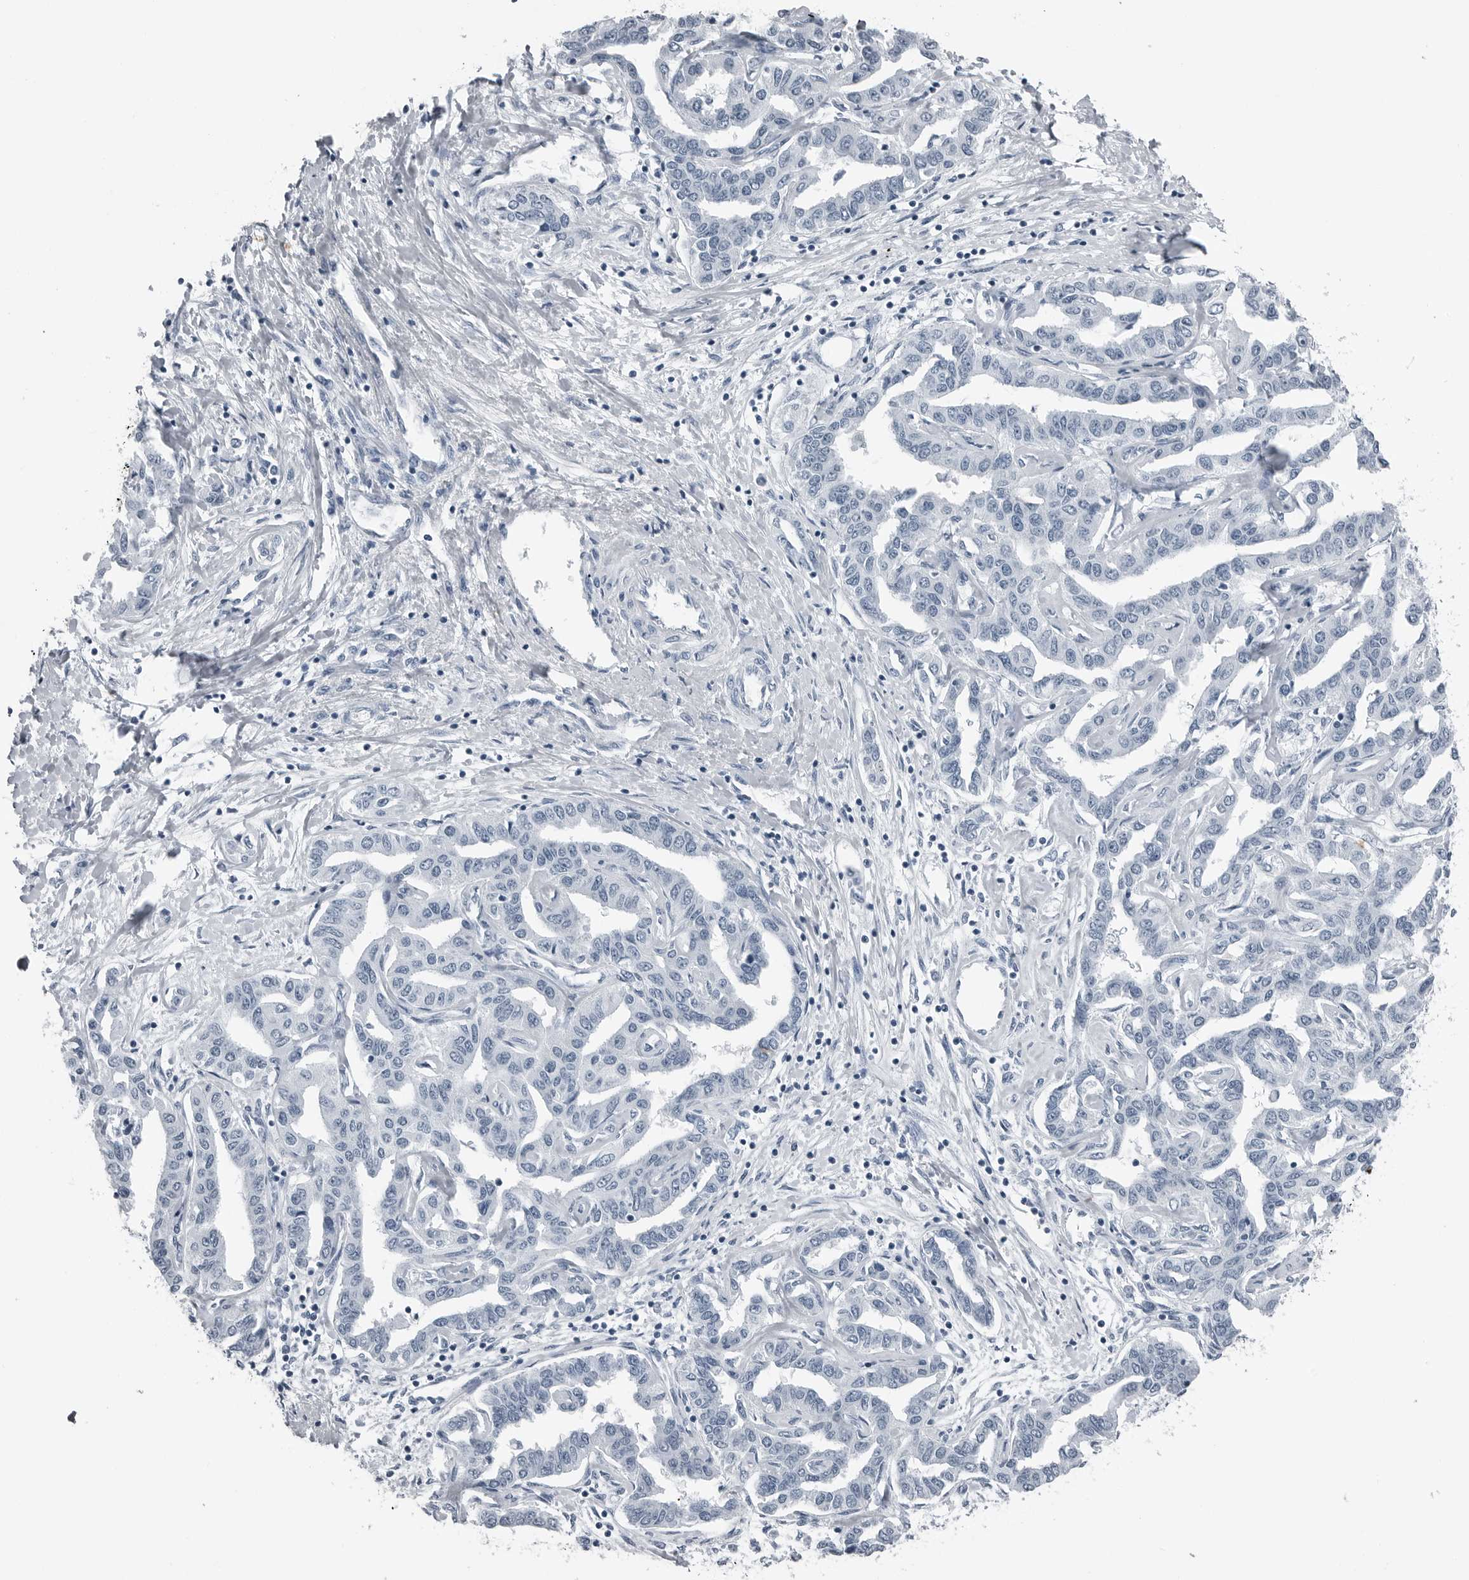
{"staining": {"intensity": "negative", "quantity": "none", "location": "none"}, "tissue": "liver cancer", "cell_type": "Tumor cells", "image_type": "cancer", "snomed": [{"axis": "morphology", "description": "Cholangiocarcinoma"}, {"axis": "topography", "description": "Liver"}], "caption": "High power microscopy image of an IHC micrograph of liver cholangiocarcinoma, revealing no significant staining in tumor cells. (Stains: DAB (3,3'-diaminobenzidine) immunohistochemistry (IHC) with hematoxylin counter stain, Microscopy: brightfield microscopy at high magnification).", "gene": "SPINK1", "patient": {"sex": "male", "age": 59}}